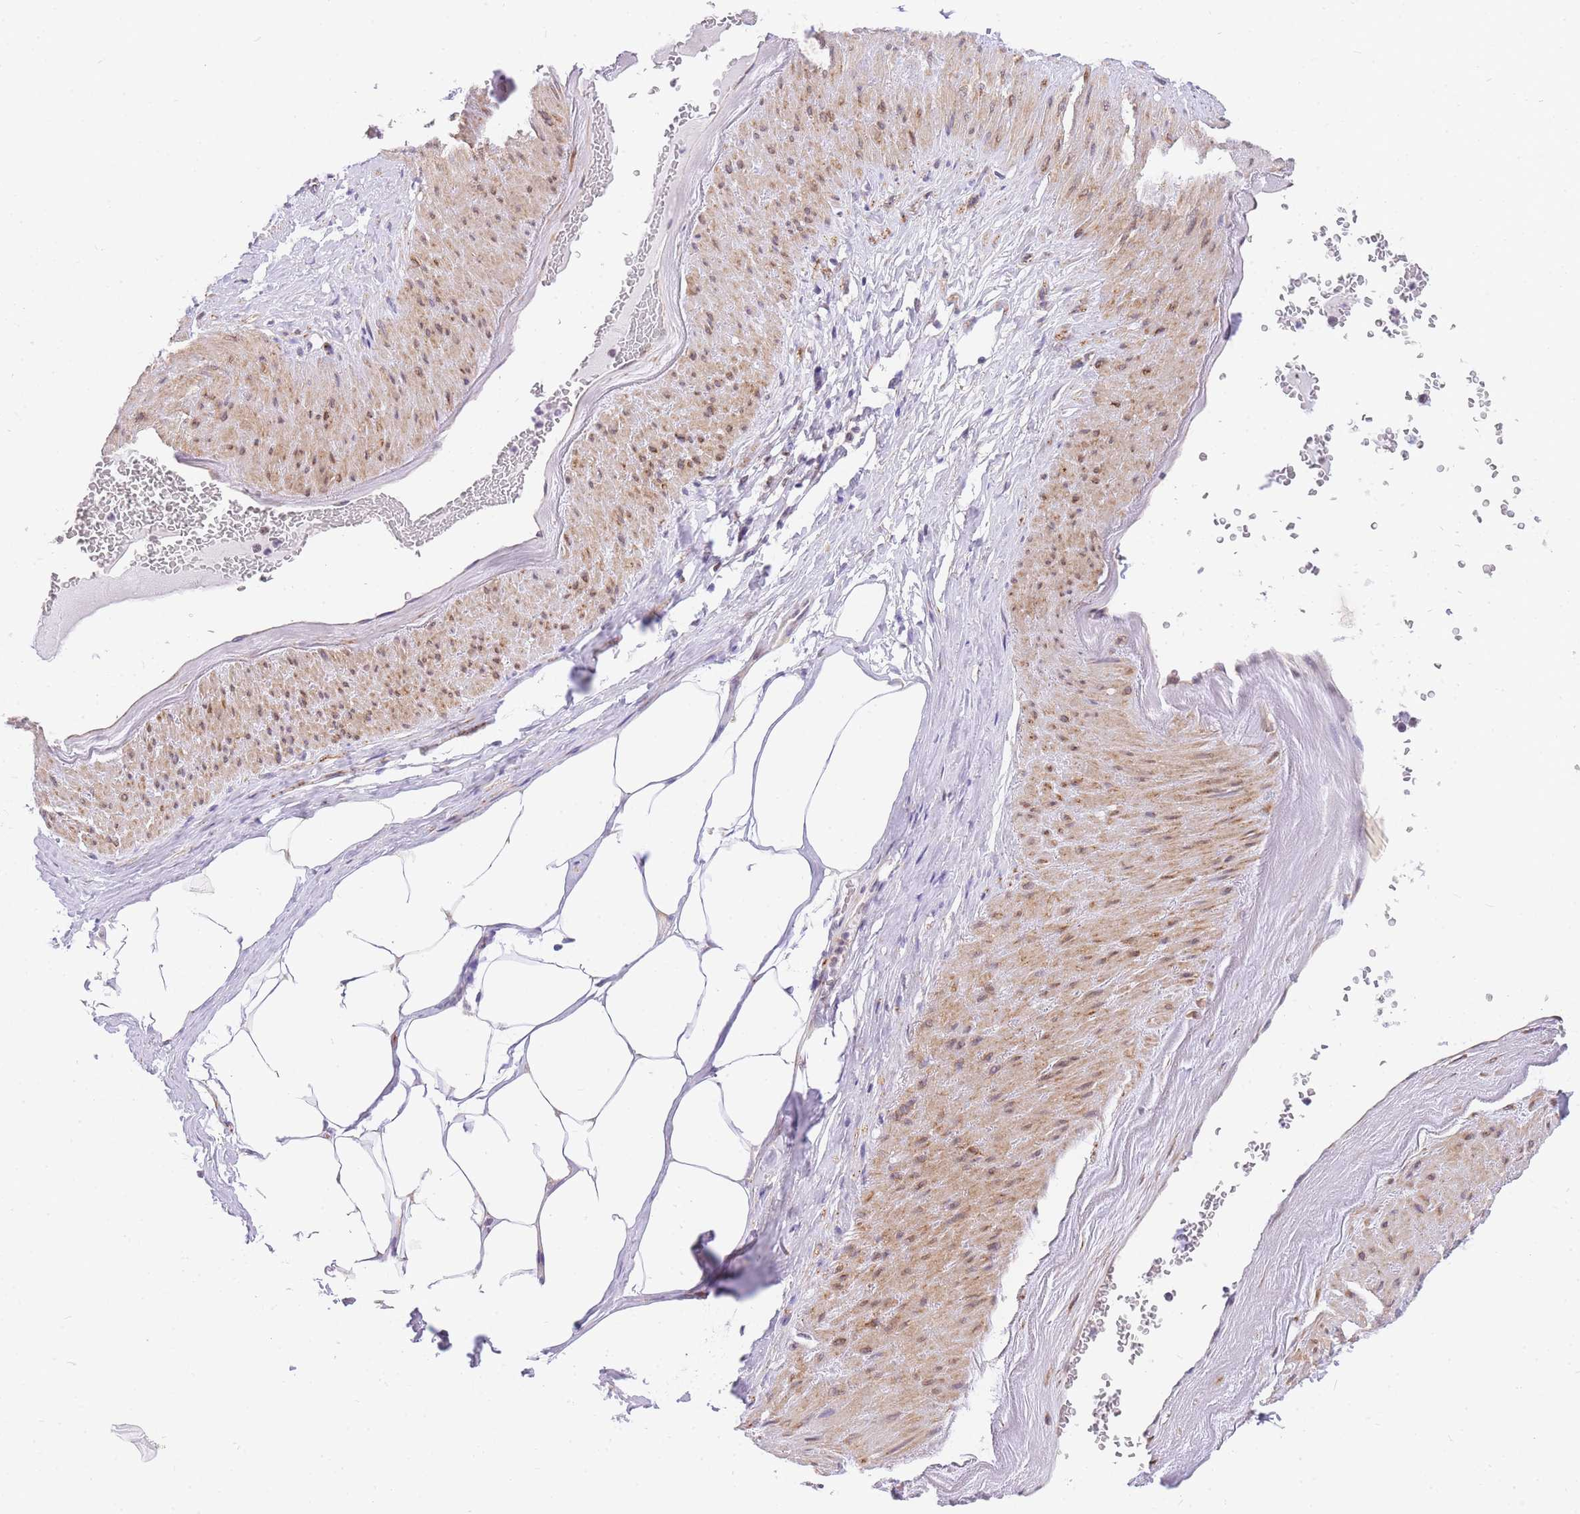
{"staining": {"intensity": "negative", "quantity": "none", "location": "none"}, "tissue": "adipose tissue", "cell_type": "Adipocytes", "image_type": "normal", "snomed": [{"axis": "morphology", "description": "Normal tissue, NOS"}, {"axis": "morphology", "description": "Adenocarcinoma, Low grade"}, {"axis": "topography", "description": "Prostate"}, {"axis": "topography", "description": "Peripheral nerve tissue"}], "caption": "Immunohistochemistry image of unremarkable human adipose tissue stained for a protein (brown), which shows no staining in adipocytes.", "gene": "S100PBP", "patient": {"sex": "male", "age": 63}}